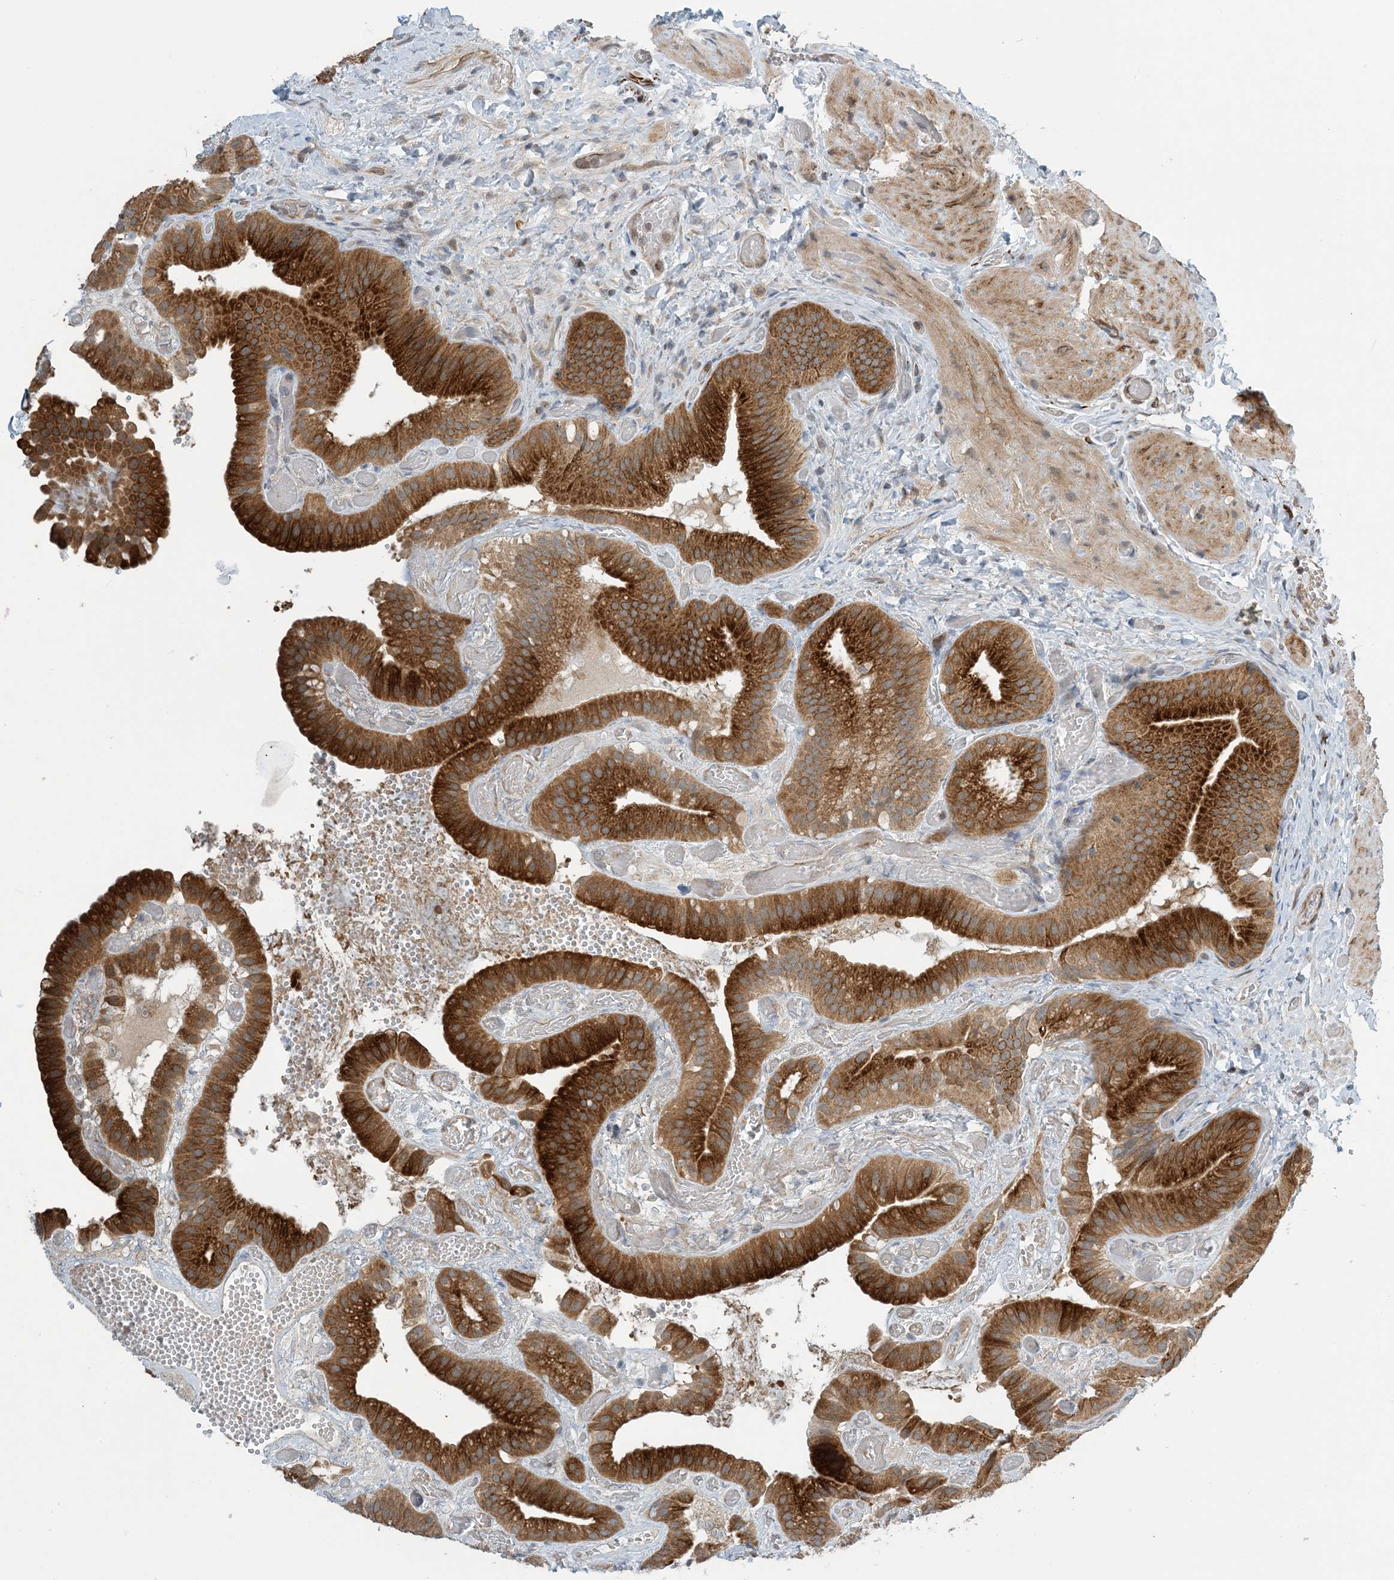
{"staining": {"intensity": "strong", "quantity": ">75%", "location": "cytoplasmic/membranous"}, "tissue": "gallbladder", "cell_type": "Glandular cells", "image_type": "normal", "snomed": [{"axis": "morphology", "description": "Normal tissue, NOS"}, {"axis": "topography", "description": "Gallbladder"}], "caption": "A high amount of strong cytoplasmic/membranous staining is seen in about >75% of glandular cells in unremarkable gallbladder.", "gene": "ZBTB3", "patient": {"sex": "female", "age": 64}}